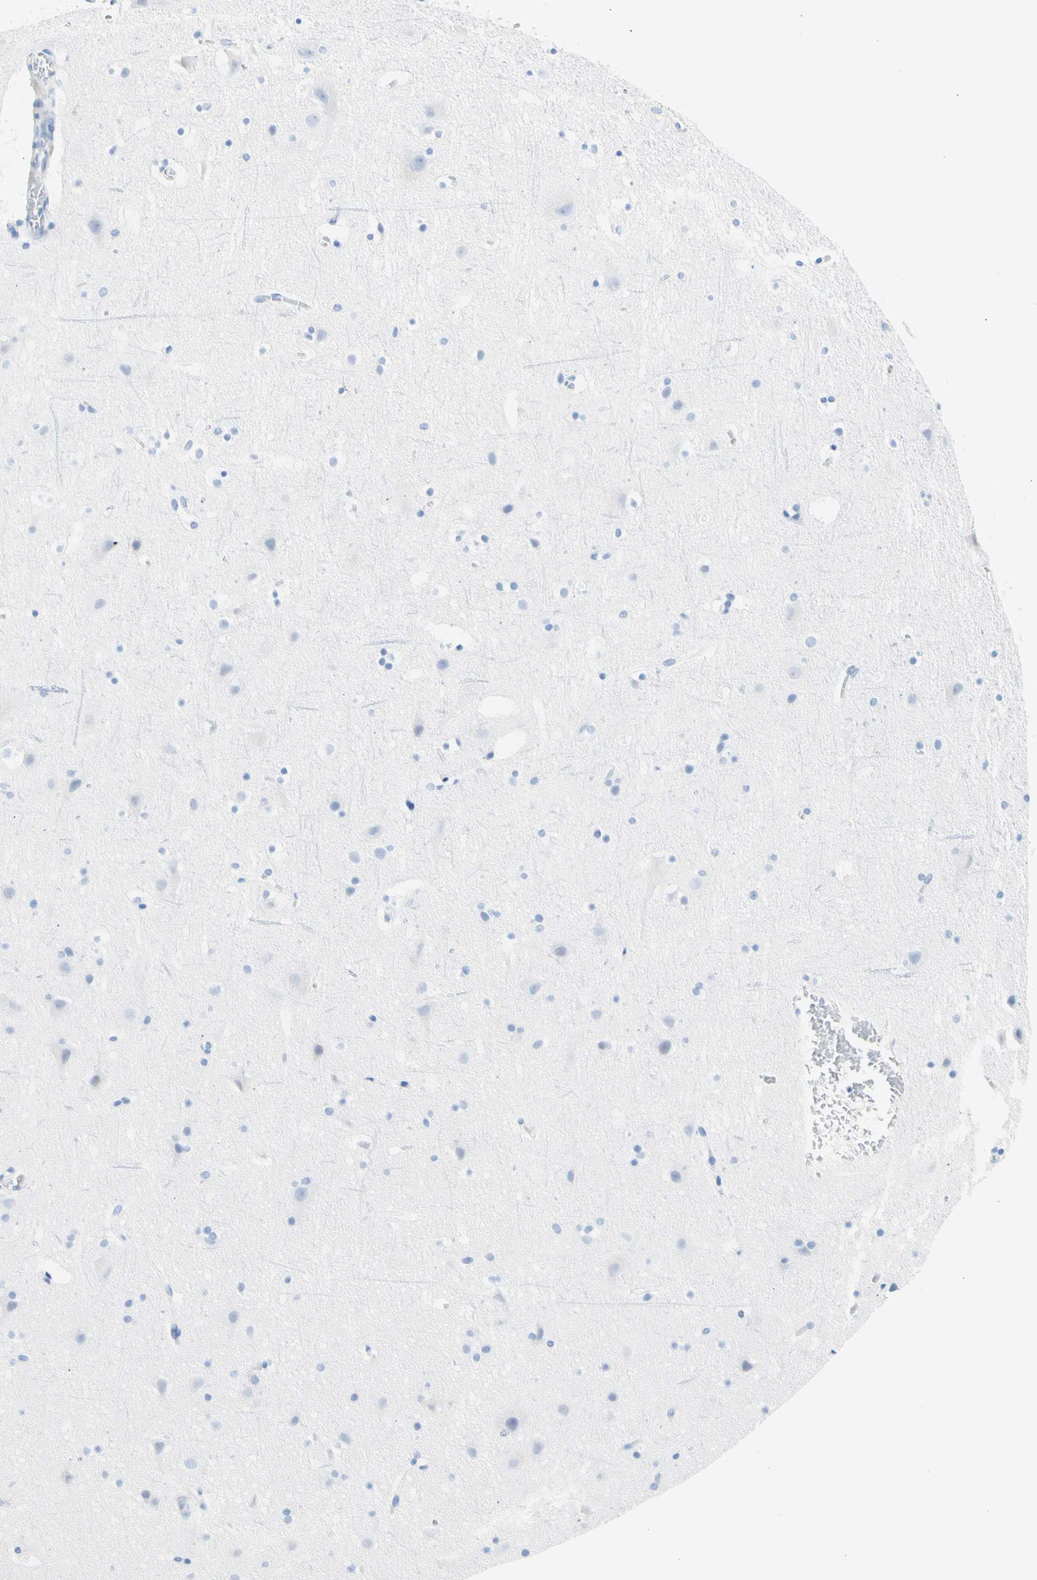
{"staining": {"intensity": "negative", "quantity": "none", "location": "none"}, "tissue": "cerebral cortex", "cell_type": "Endothelial cells", "image_type": "normal", "snomed": [{"axis": "morphology", "description": "Normal tissue, NOS"}, {"axis": "topography", "description": "Cerebral cortex"}], "caption": "This is an immunohistochemistry (IHC) micrograph of normal human cerebral cortex. There is no expression in endothelial cells.", "gene": "CEL", "patient": {"sex": "male", "age": 45}}